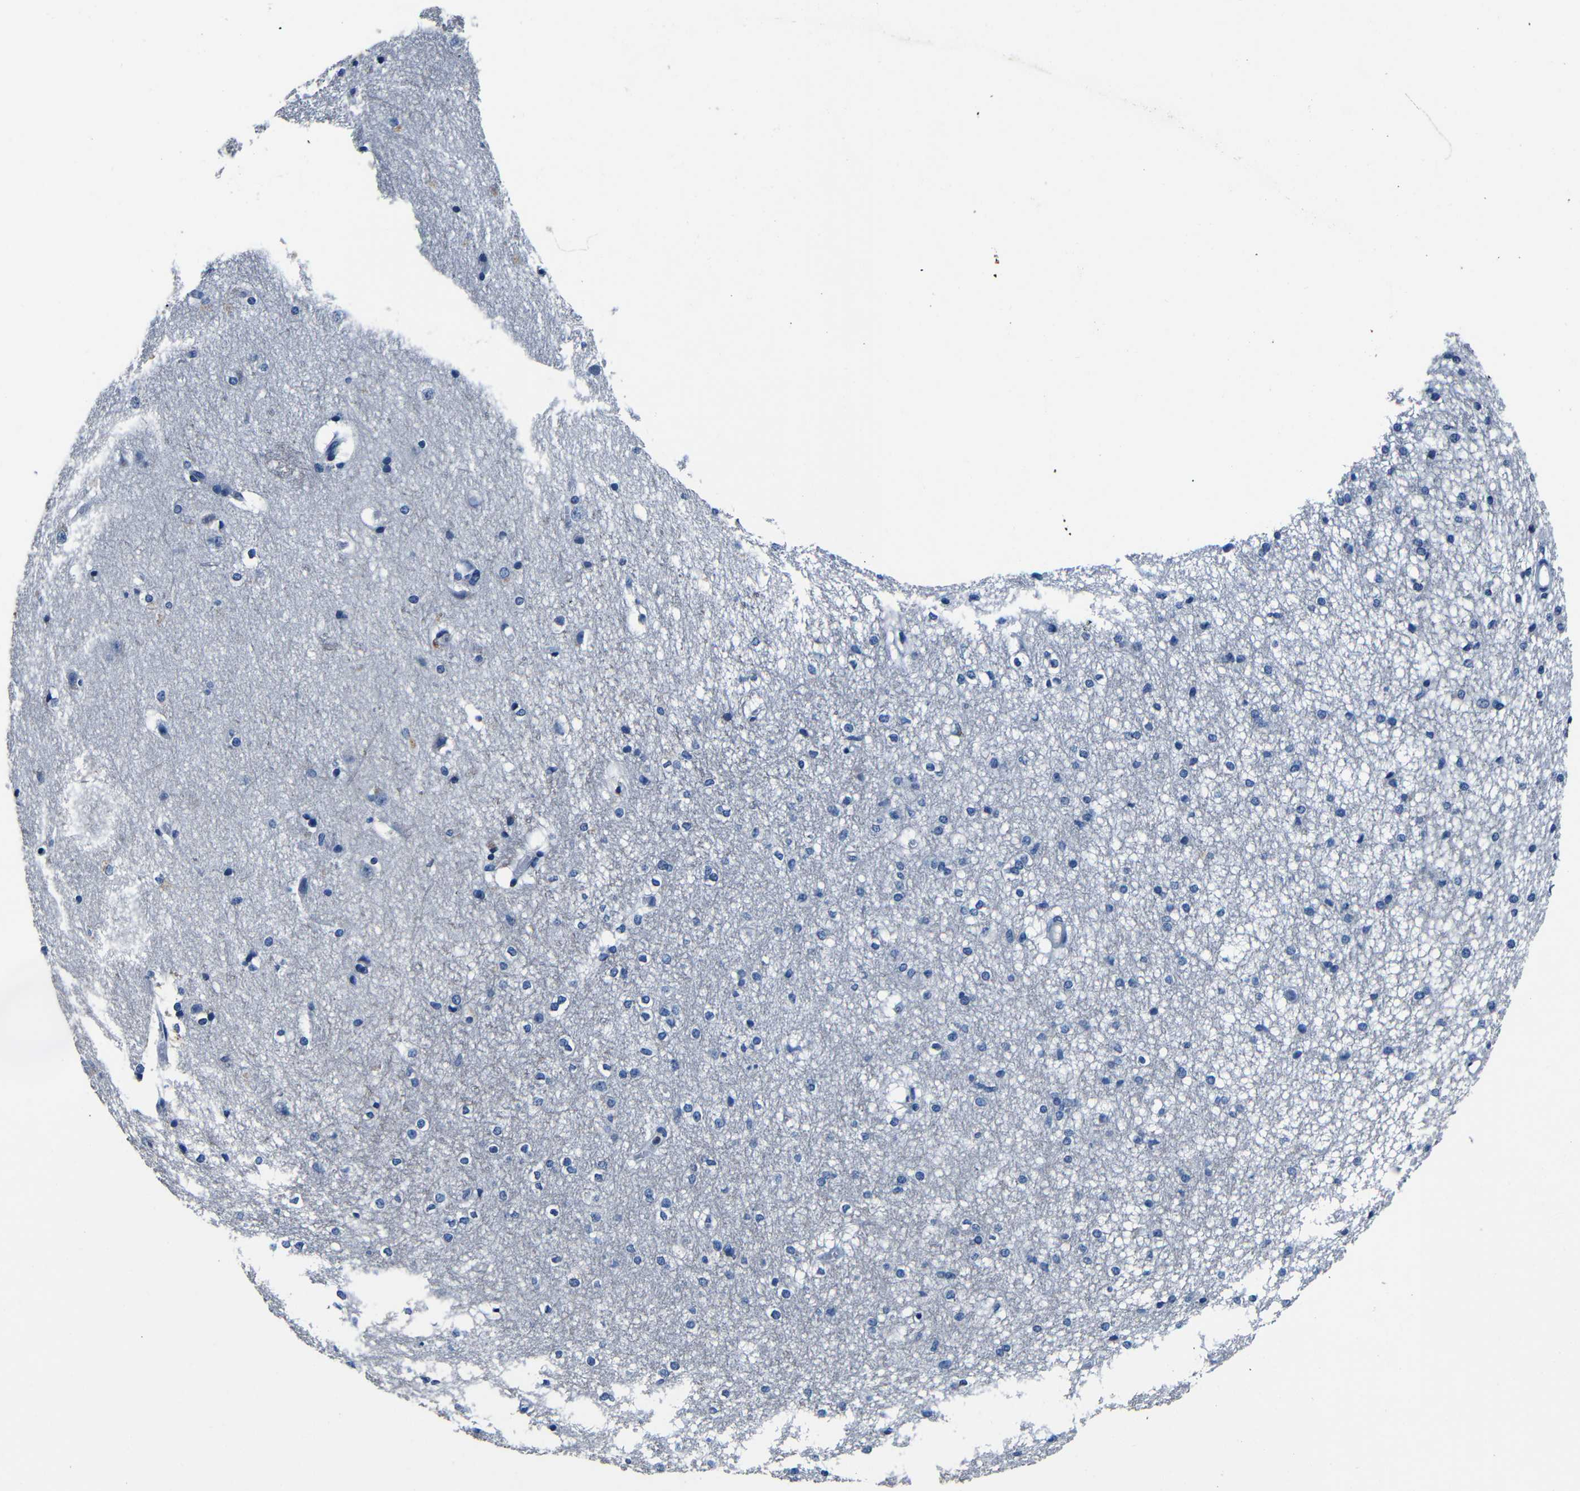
{"staining": {"intensity": "negative", "quantity": "none", "location": "none"}, "tissue": "caudate", "cell_type": "Glial cells", "image_type": "normal", "snomed": [{"axis": "morphology", "description": "Normal tissue, NOS"}, {"axis": "topography", "description": "Lateral ventricle wall"}], "caption": "Immunohistochemical staining of benign caudate exhibits no significant positivity in glial cells. (IHC, brightfield microscopy, high magnification).", "gene": "NCMAP", "patient": {"sex": "female", "age": 19}}